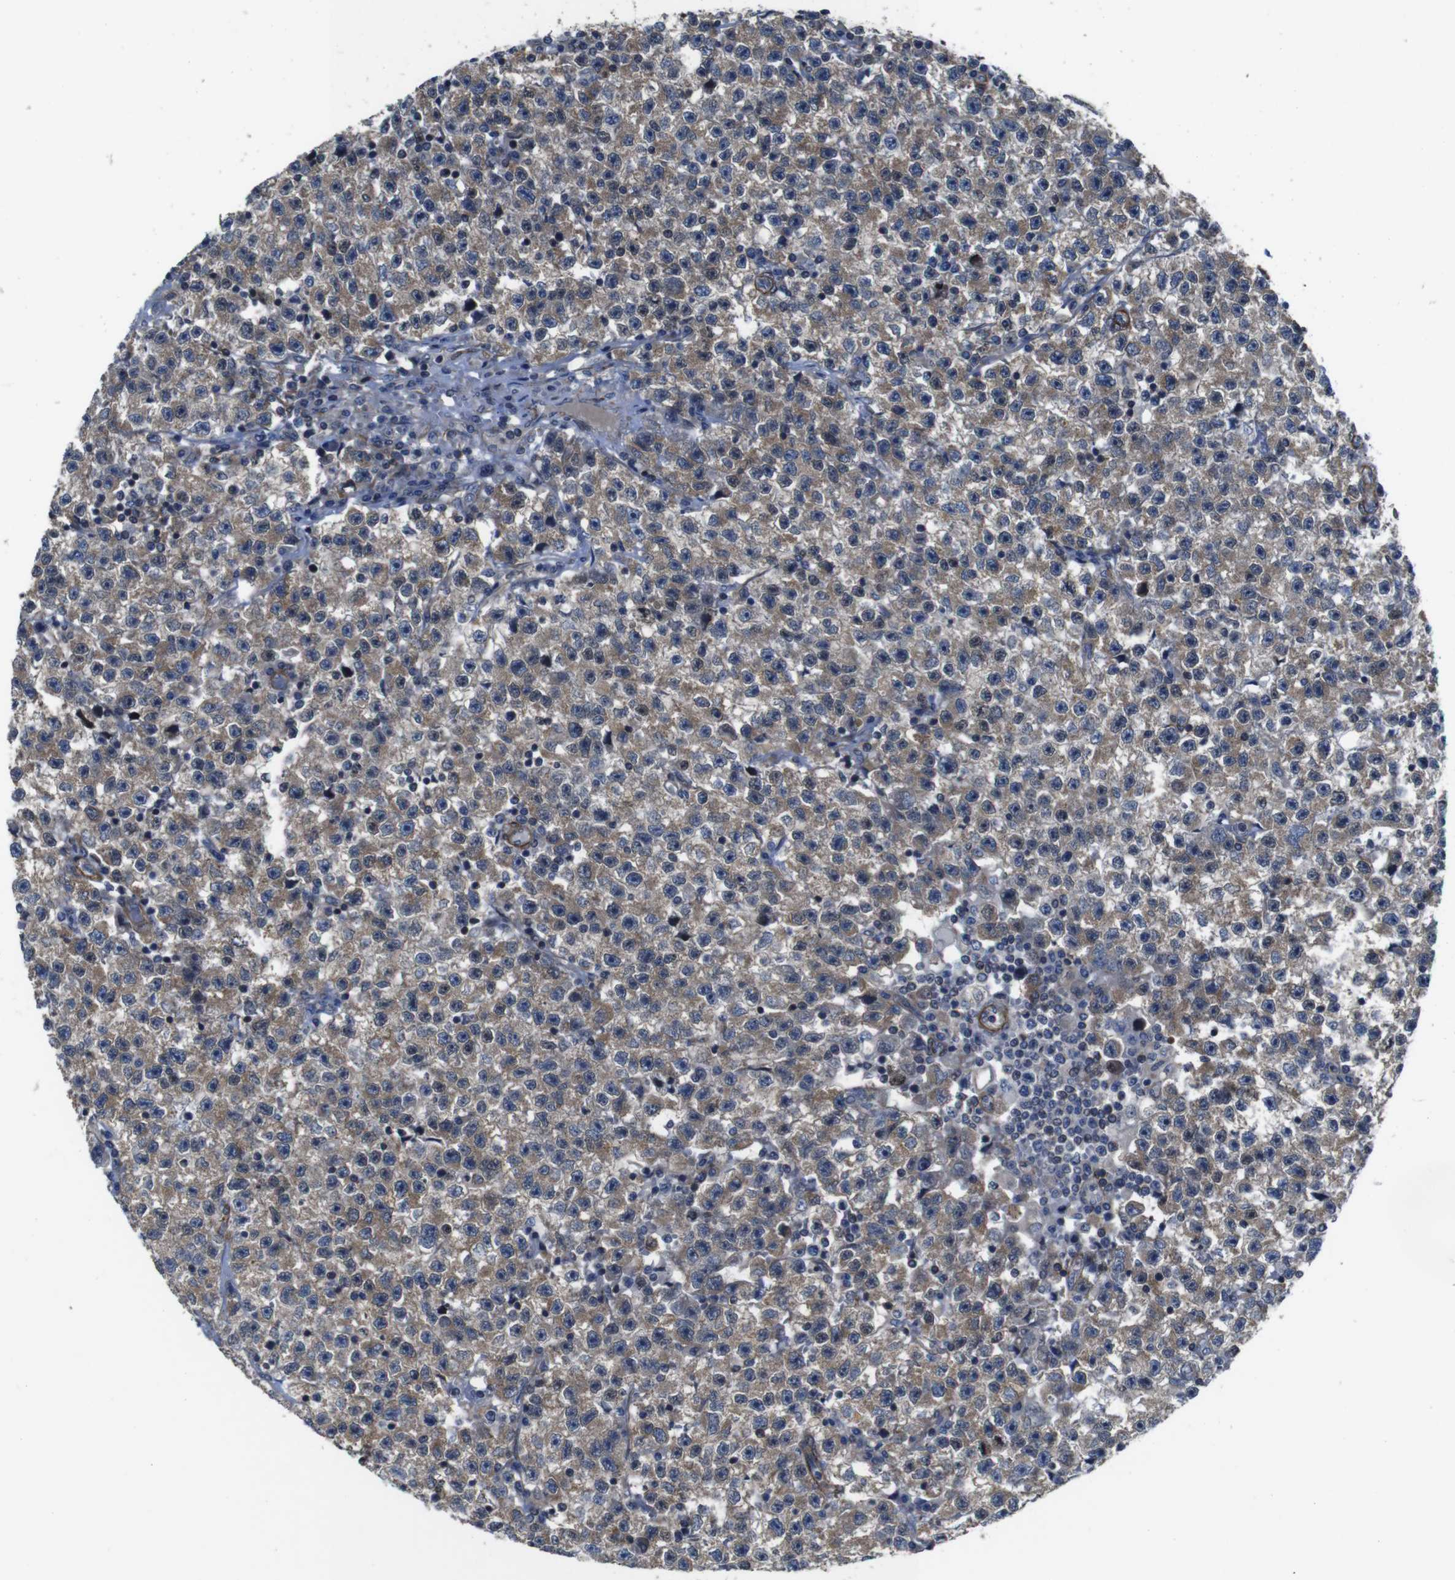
{"staining": {"intensity": "weak", "quantity": ">75%", "location": "cytoplasmic/membranous"}, "tissue": "testis cancer", "cell_type": "Tumor cells", "image_type": "cancer", "snomed": [{"axis": "morphology", "description": "Seminoma, NOS"}, {"axis": "topography", "description": "Testis"}], "caption": "Seminoma (testis) was stained to show a protein in brown. There is low levels of weak cytoplasmic/membranous positivity in approximately >75% of tumor cells.", "gene": "GGT7", "patient": {"sex": "male", "age": 22}}